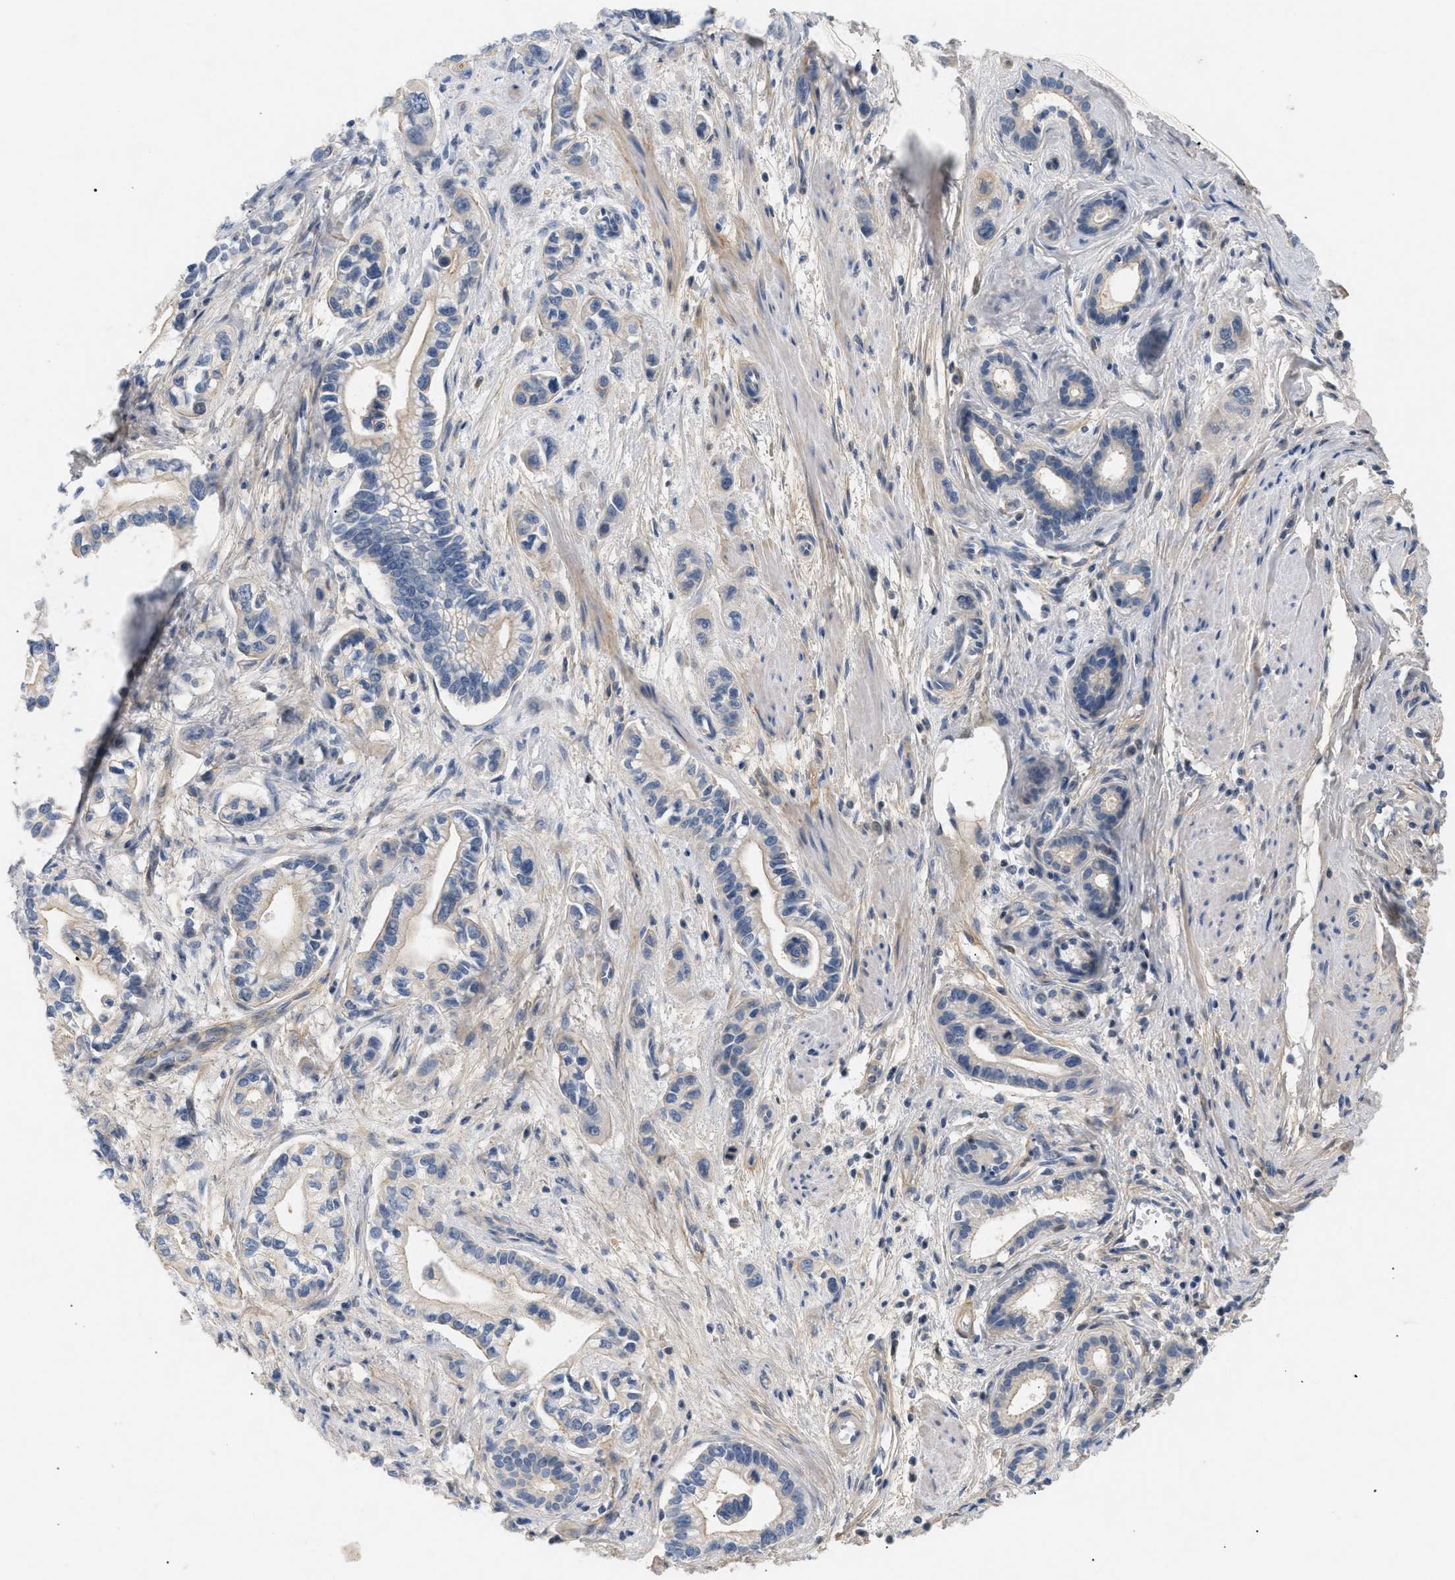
{"staining": {"intensity": "weak", "quantity": "<25%", "location": "cytoplasmic/membranous"}, "tissue": "pancreatic cancer", "cell_type": "Tumor cells", "image_type": "cancer", "snomed": [{"axis": "morphology", "description": "Adenocarcinoma, NOS"}, {"axis": "topography", "description": "Pancreas"}], "caption": "A photomicrograph of human adenocarcinoma (pancreatic) is negative for staining in tumor cells.", "gene": "FARS2", "patient": {"sex": "male", "age": 74}}